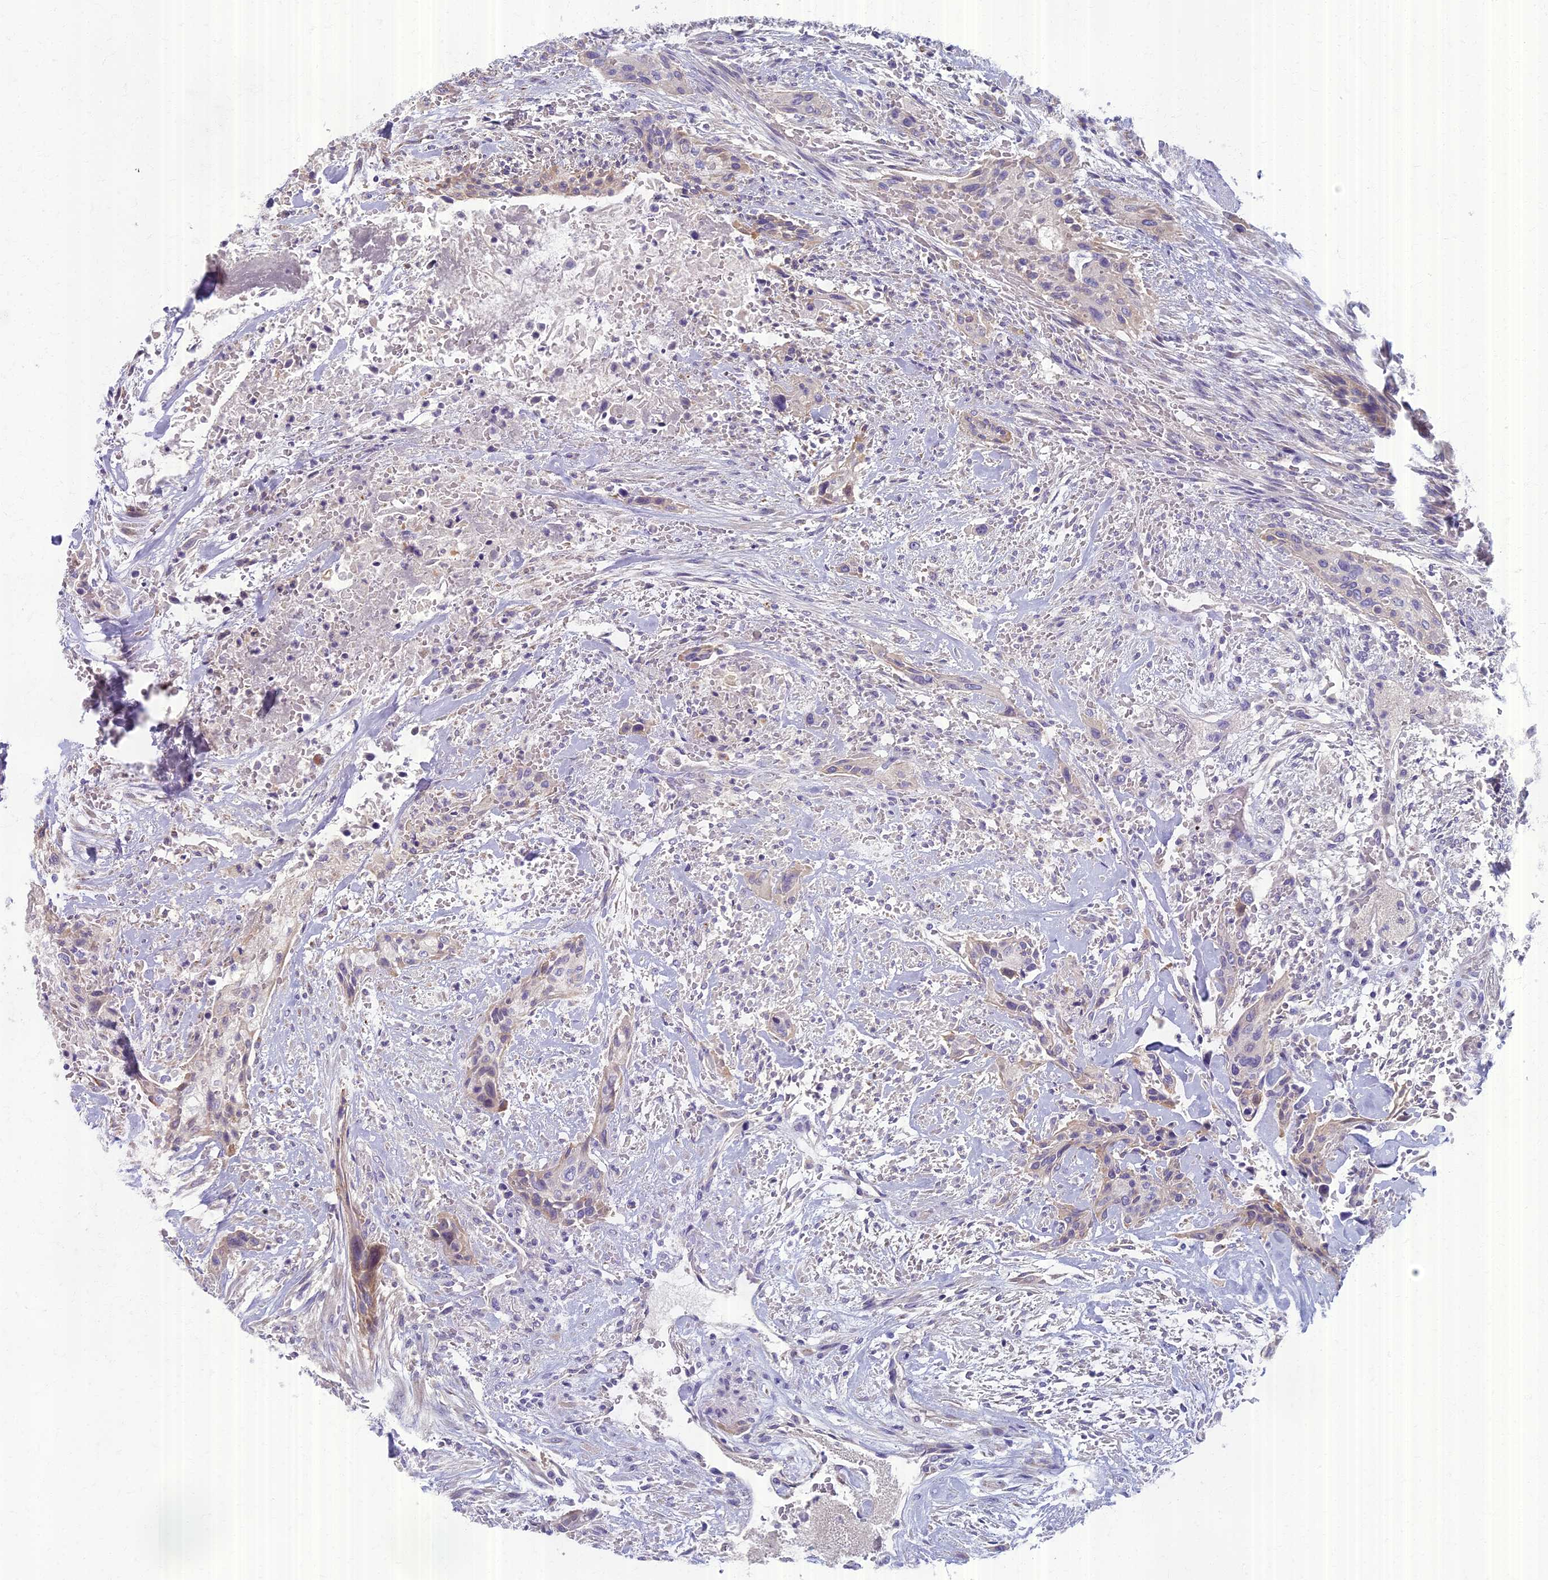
{"staining": {"intensity": "negative", "quantity": "none", "location": "none"}, "tissue": "urothelial cancer", "cell_type": "Tumor cells", "image_type": "cancer", "snomed": [{"axis": "morphology", "description": "Urothelial carcinoma, High grade"}, {"axis": "topography", "description": "Urinary bladder"}], "caption": "Urothelial cancer stained for a protein using immunohistochemistry displays no positivity tumor cells.", "gene": "AP4E1", "patient": {"sex": "male", "age": 35}}